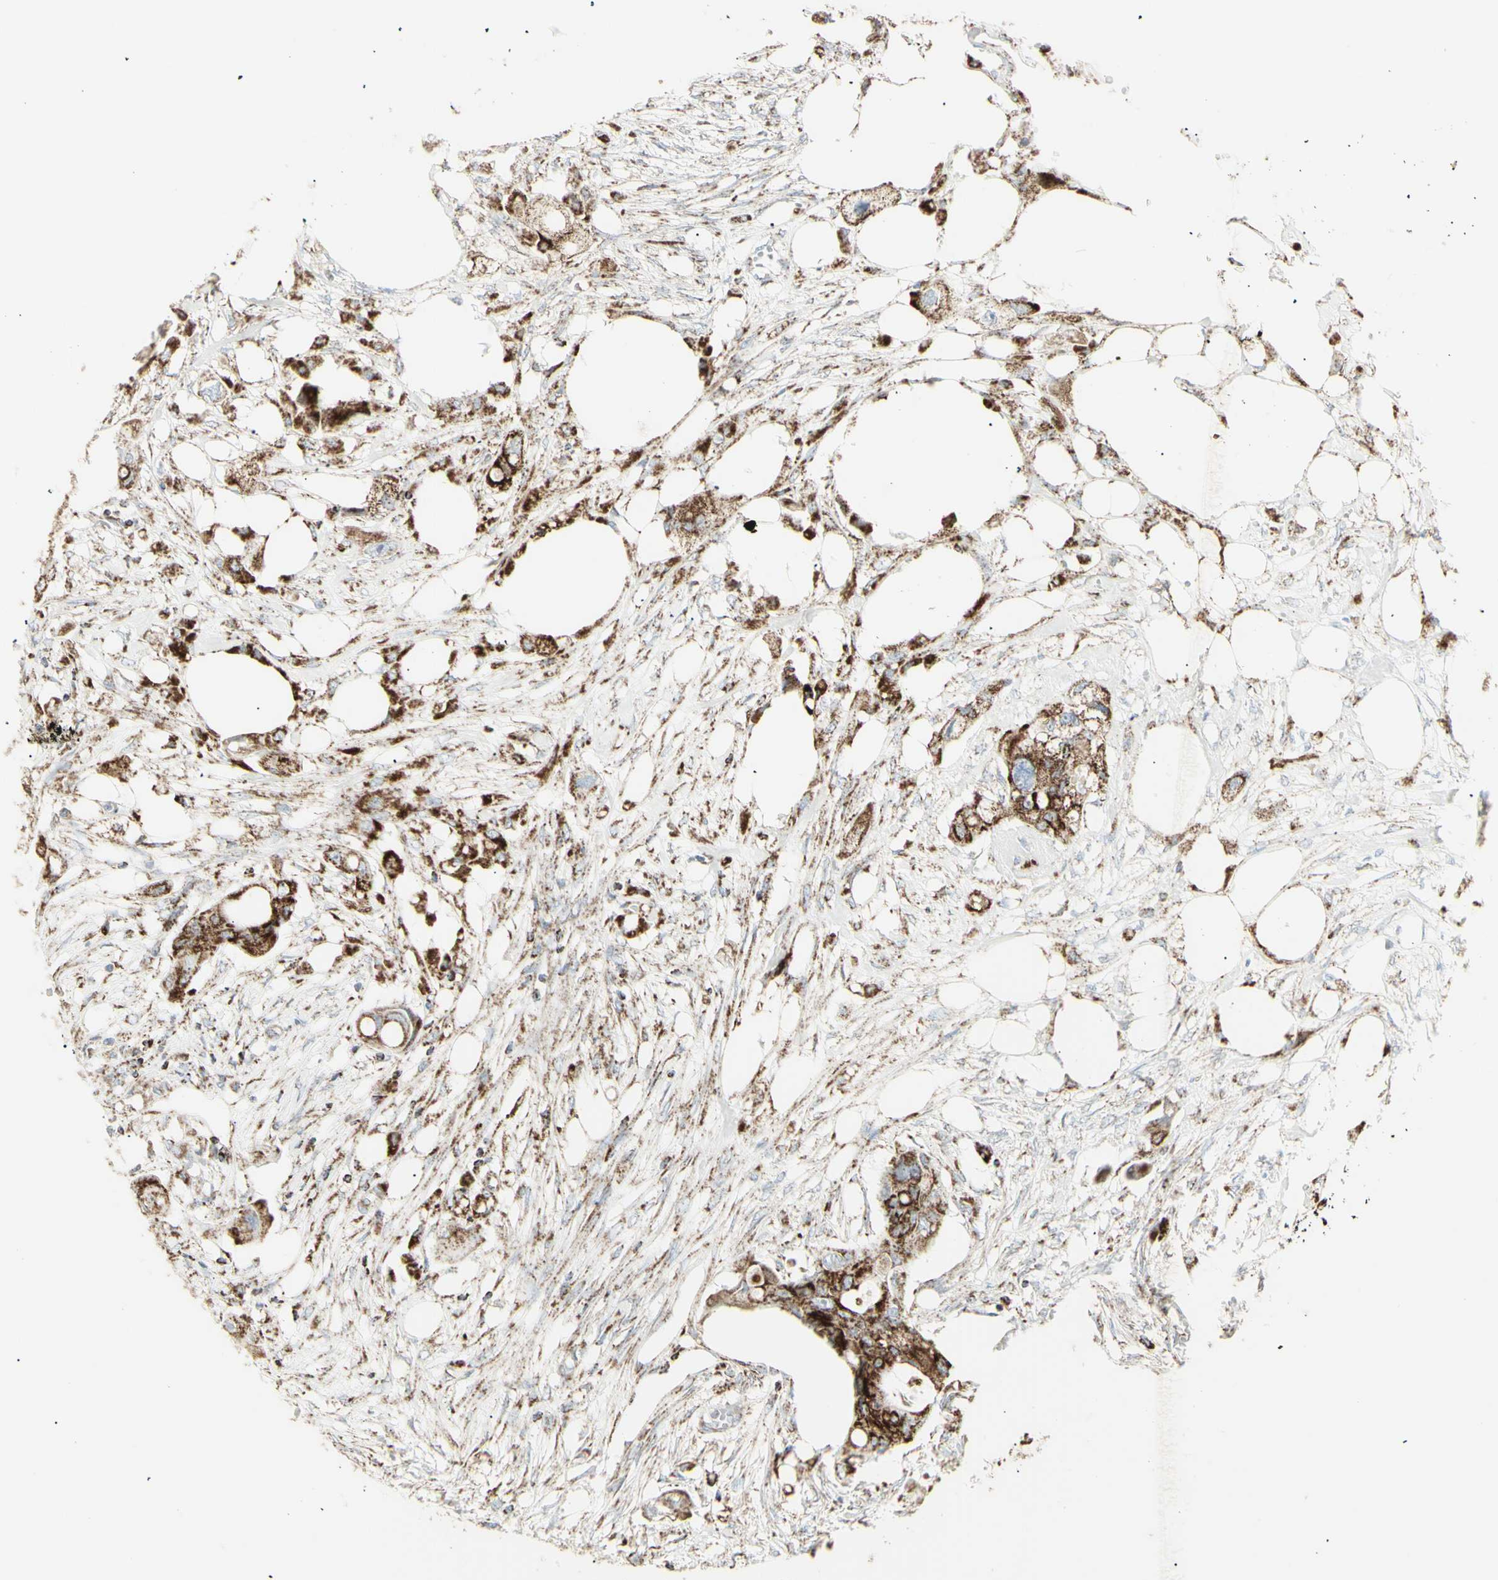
{"staining": {"intensity": "moderate", "quantity": ">75%", "location": "cytoplasmic/membranous"}, "tissue": "colorectal cancer", "cell_type": "Tumor cells", "image_type": "cancer", "snomed": [{"axis": "morphology", "description": "Adenocarcinoma, NOS"}, {"axis": "topography", "description": "Colon"}], "caption": "There is medium levels of moderate cytoplasmic/membranous expression in tumor cells of colorectal adenocarcinoma, as demonstrated by immunohistochemical staining (brown color).", "gene": "PLGRKT", "patient": {"sex": "female", "age": 57}}